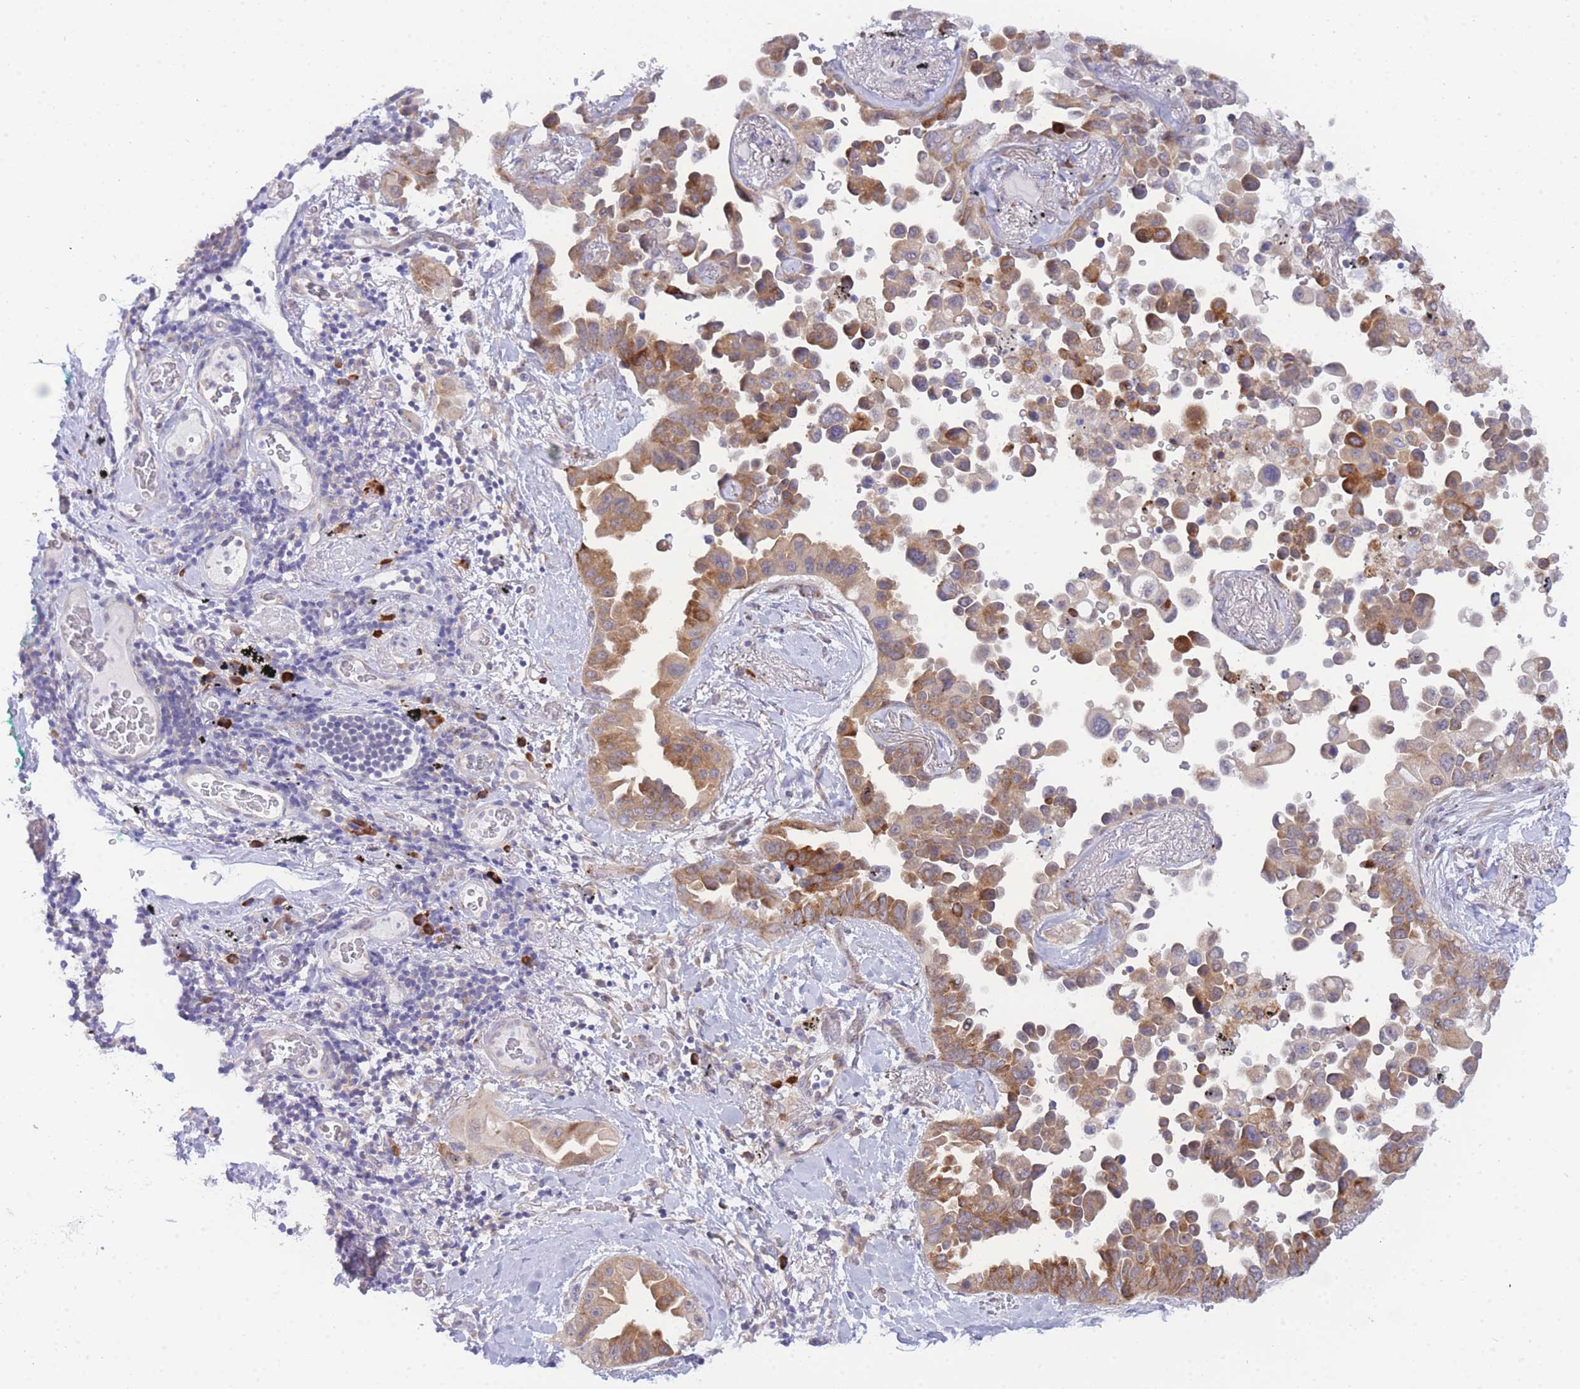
{"staining": {"intensity": "moderate", "quantity": "25%-75%", "location": "cytoplasmic/membranous"}, "tissue": "lung cancer", "cell_type": "Tumor cells", "image_type": "cancer", "snomed": [{"axis": "morphology", "description": "Adenocarcinoma, NOS"}, {"axis": "topography", "description": "Lung"}], "caption": "IHC histopathology image of human lung cancer stained for a protein (brown), which reveals medium levels of moderate cytoplasmic/membranous positivity in about 25%-75% of tumor cells.", "gene": "ZNF510", "patient": {"sex": "female", "age": 67}}